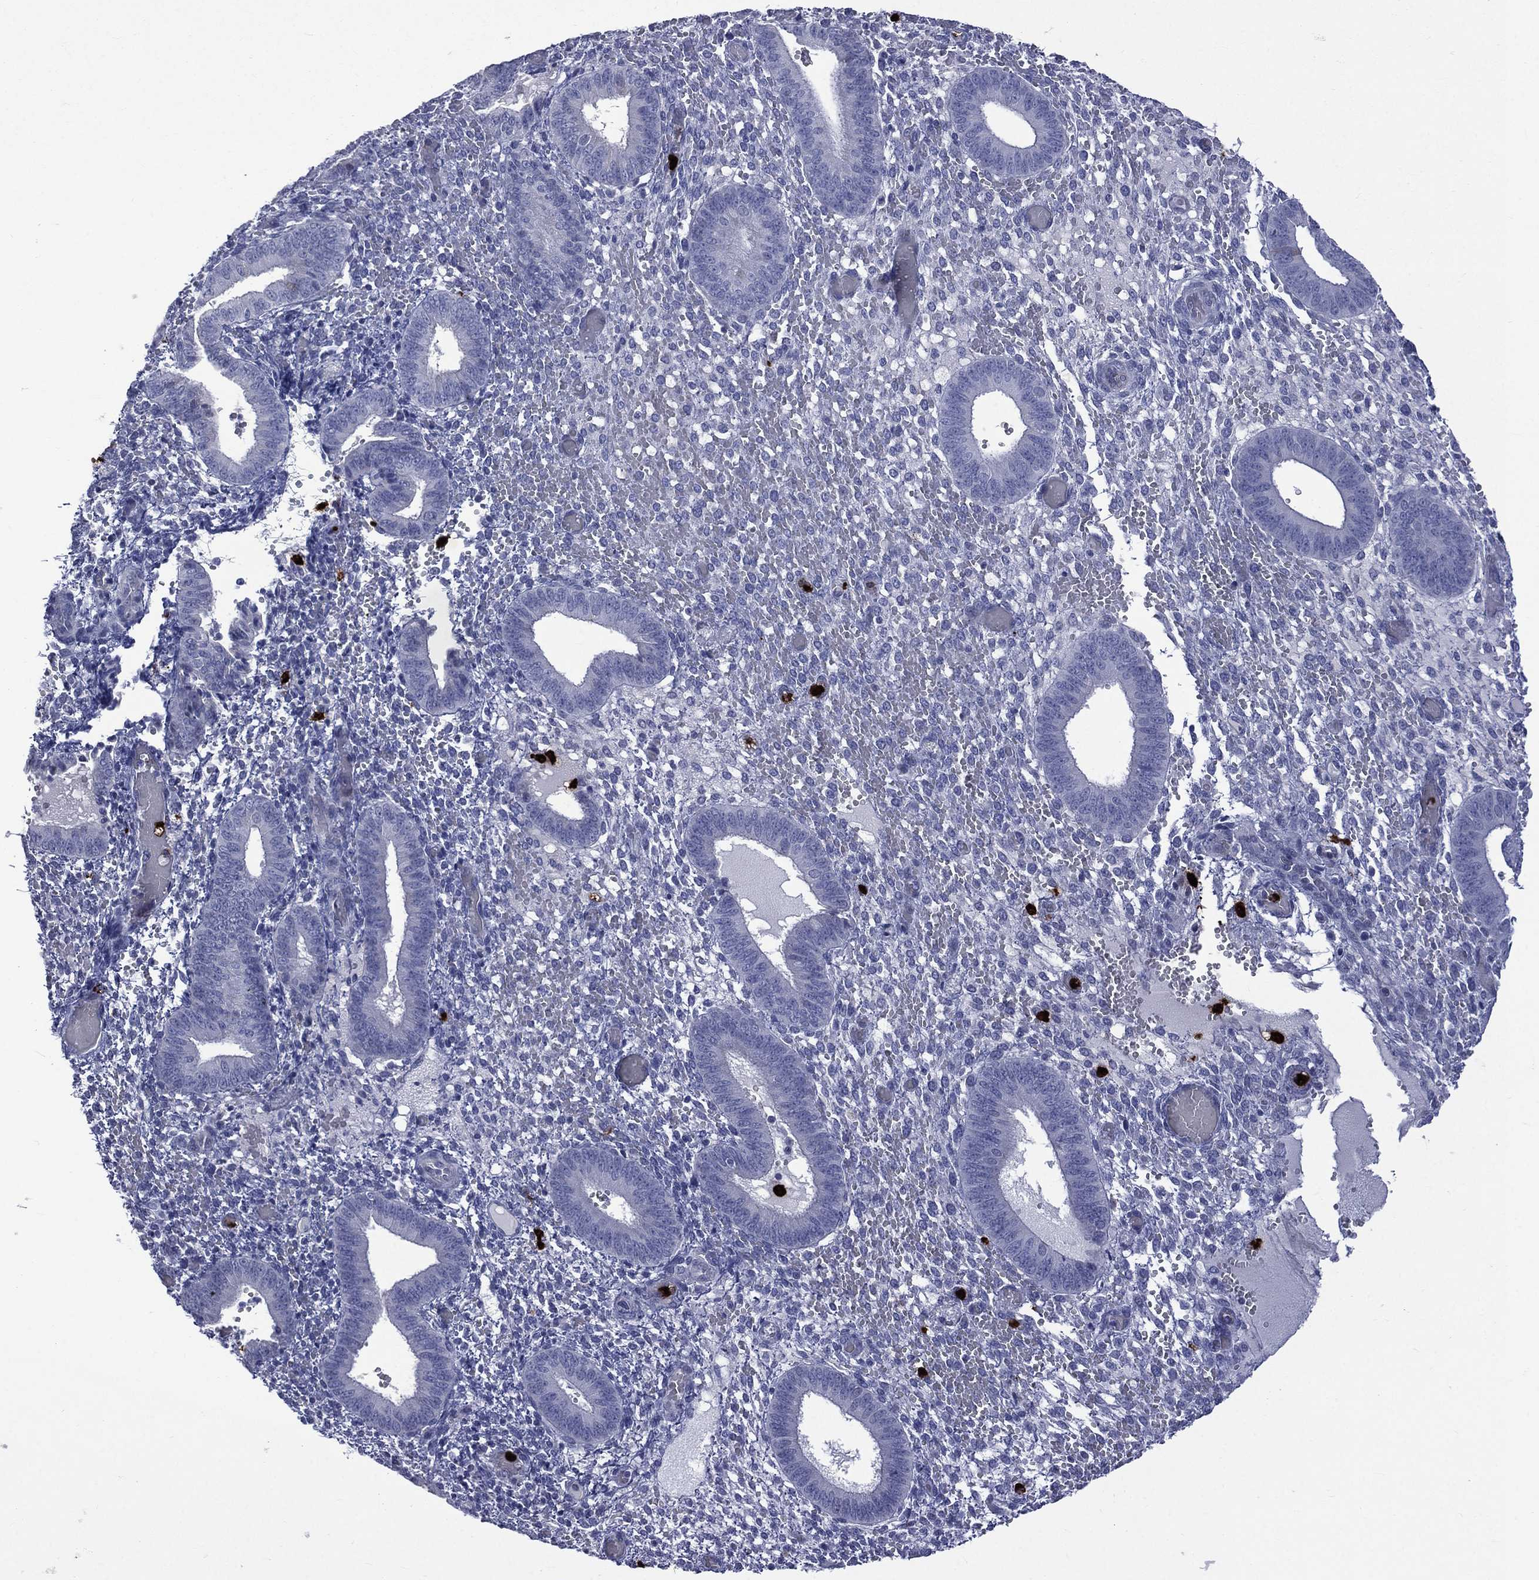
{"staining": {"intensity": "negative", "quantity": "none", "location": "none"}, "tissue": "endometrium", "cell_type": "Cells in endometrial stroma", "image_type": "normal", "snomed": [{"axis": "morphology", "description": "Normal tissue, NOS"}, {"axis": "topography", "description": "Endometrium"}], "caption": "Immunohistochemistry of benign endometrium demonstrates no staining in cells in endometrial stroma.", "gene": "ELANE", "patient": {"sex": "female", "age": 42}}